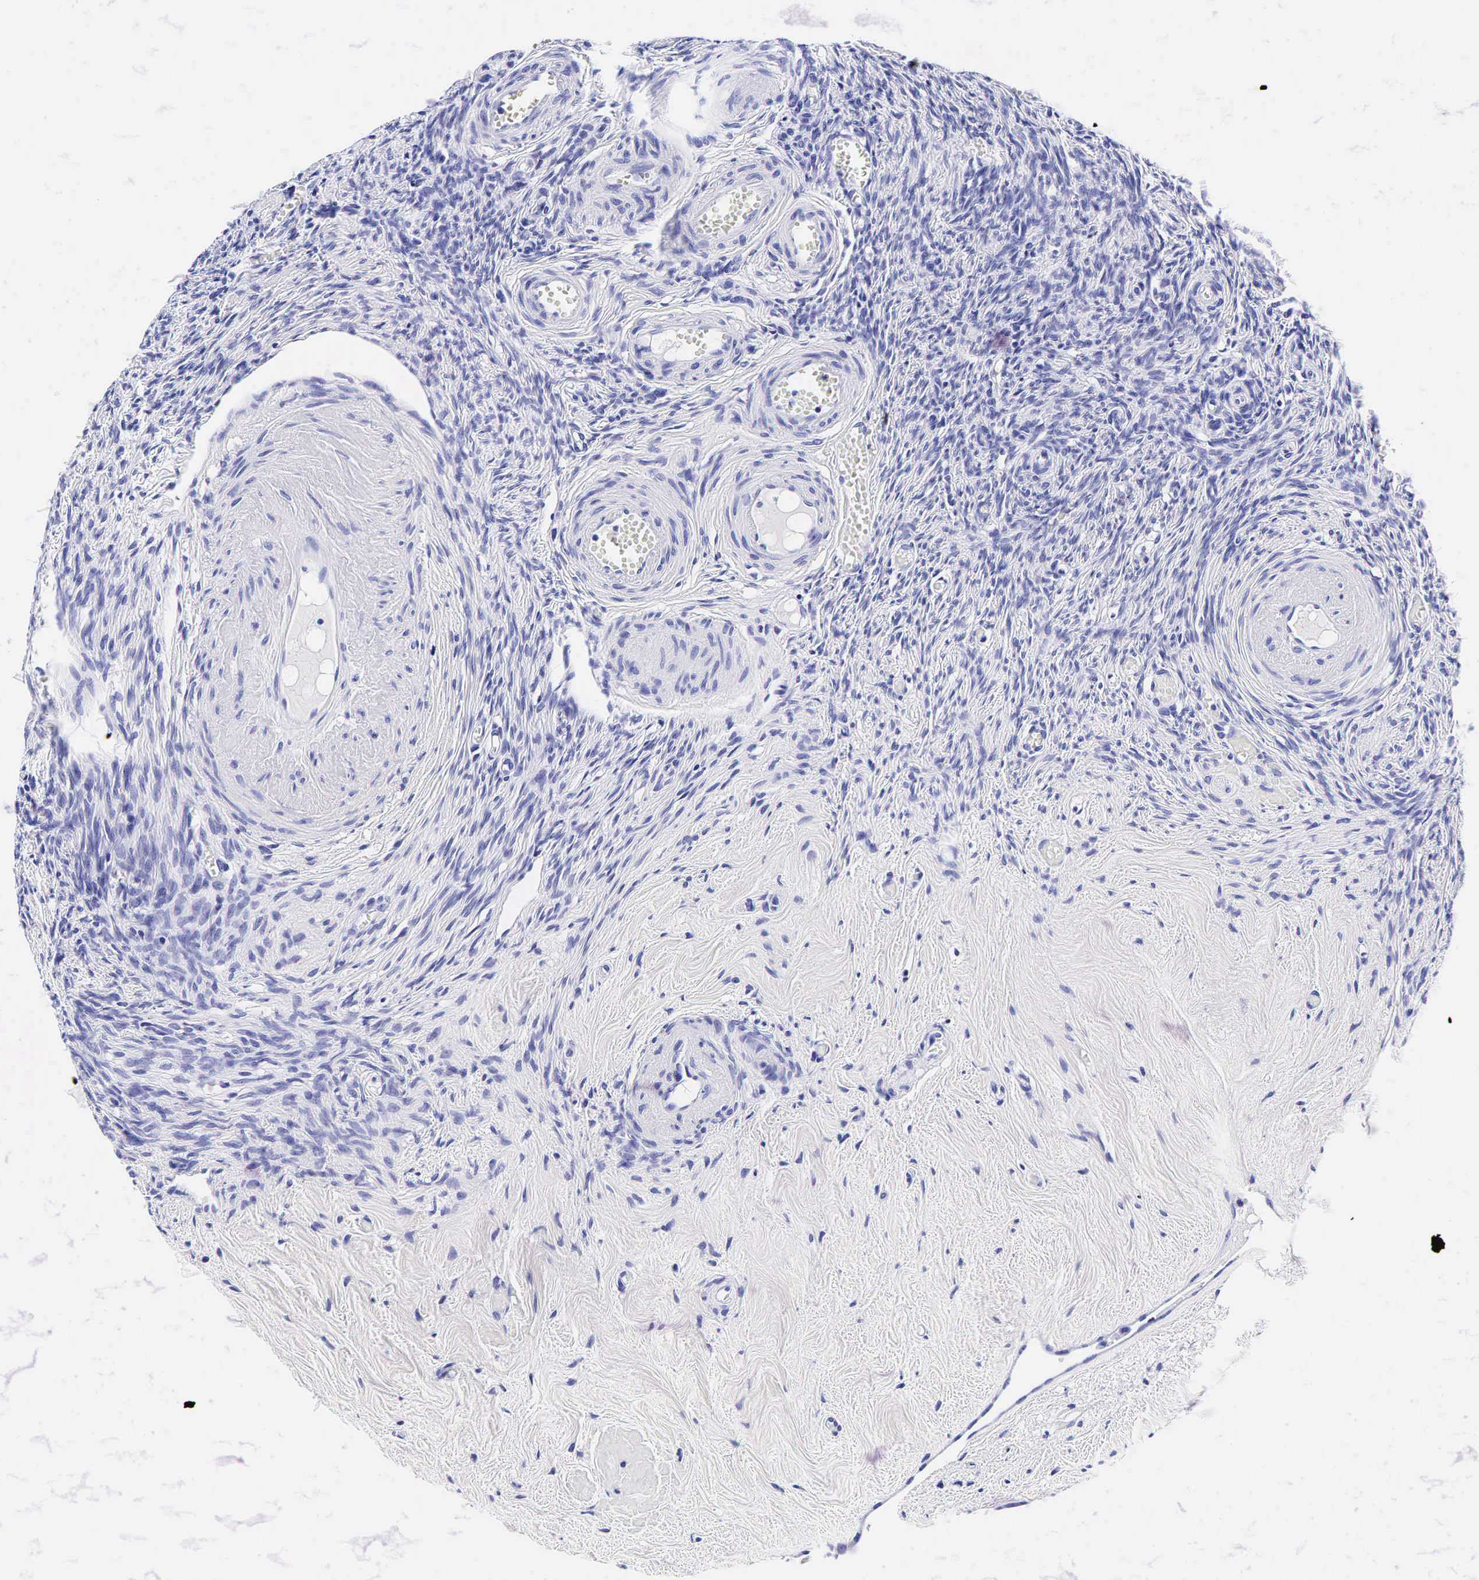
{"staining": {"intensity": "negative", "quantity": "none", "location": "none"}, "tissue": "ovary", "cell_type": "Follicle cells", "image_type": "normal", "snomed": [{"axis": "morphology", "description": "Normal tissue, NOS"}, {"axis": "topography", "description": "Ovary"}], "caption": "Immunohistochemical staining of benign ovary displays no significant expression in follicle cells. Nuclei are stained in blue.", "gene": "GCG", "patient": {"sex": "female", "age": 63}}